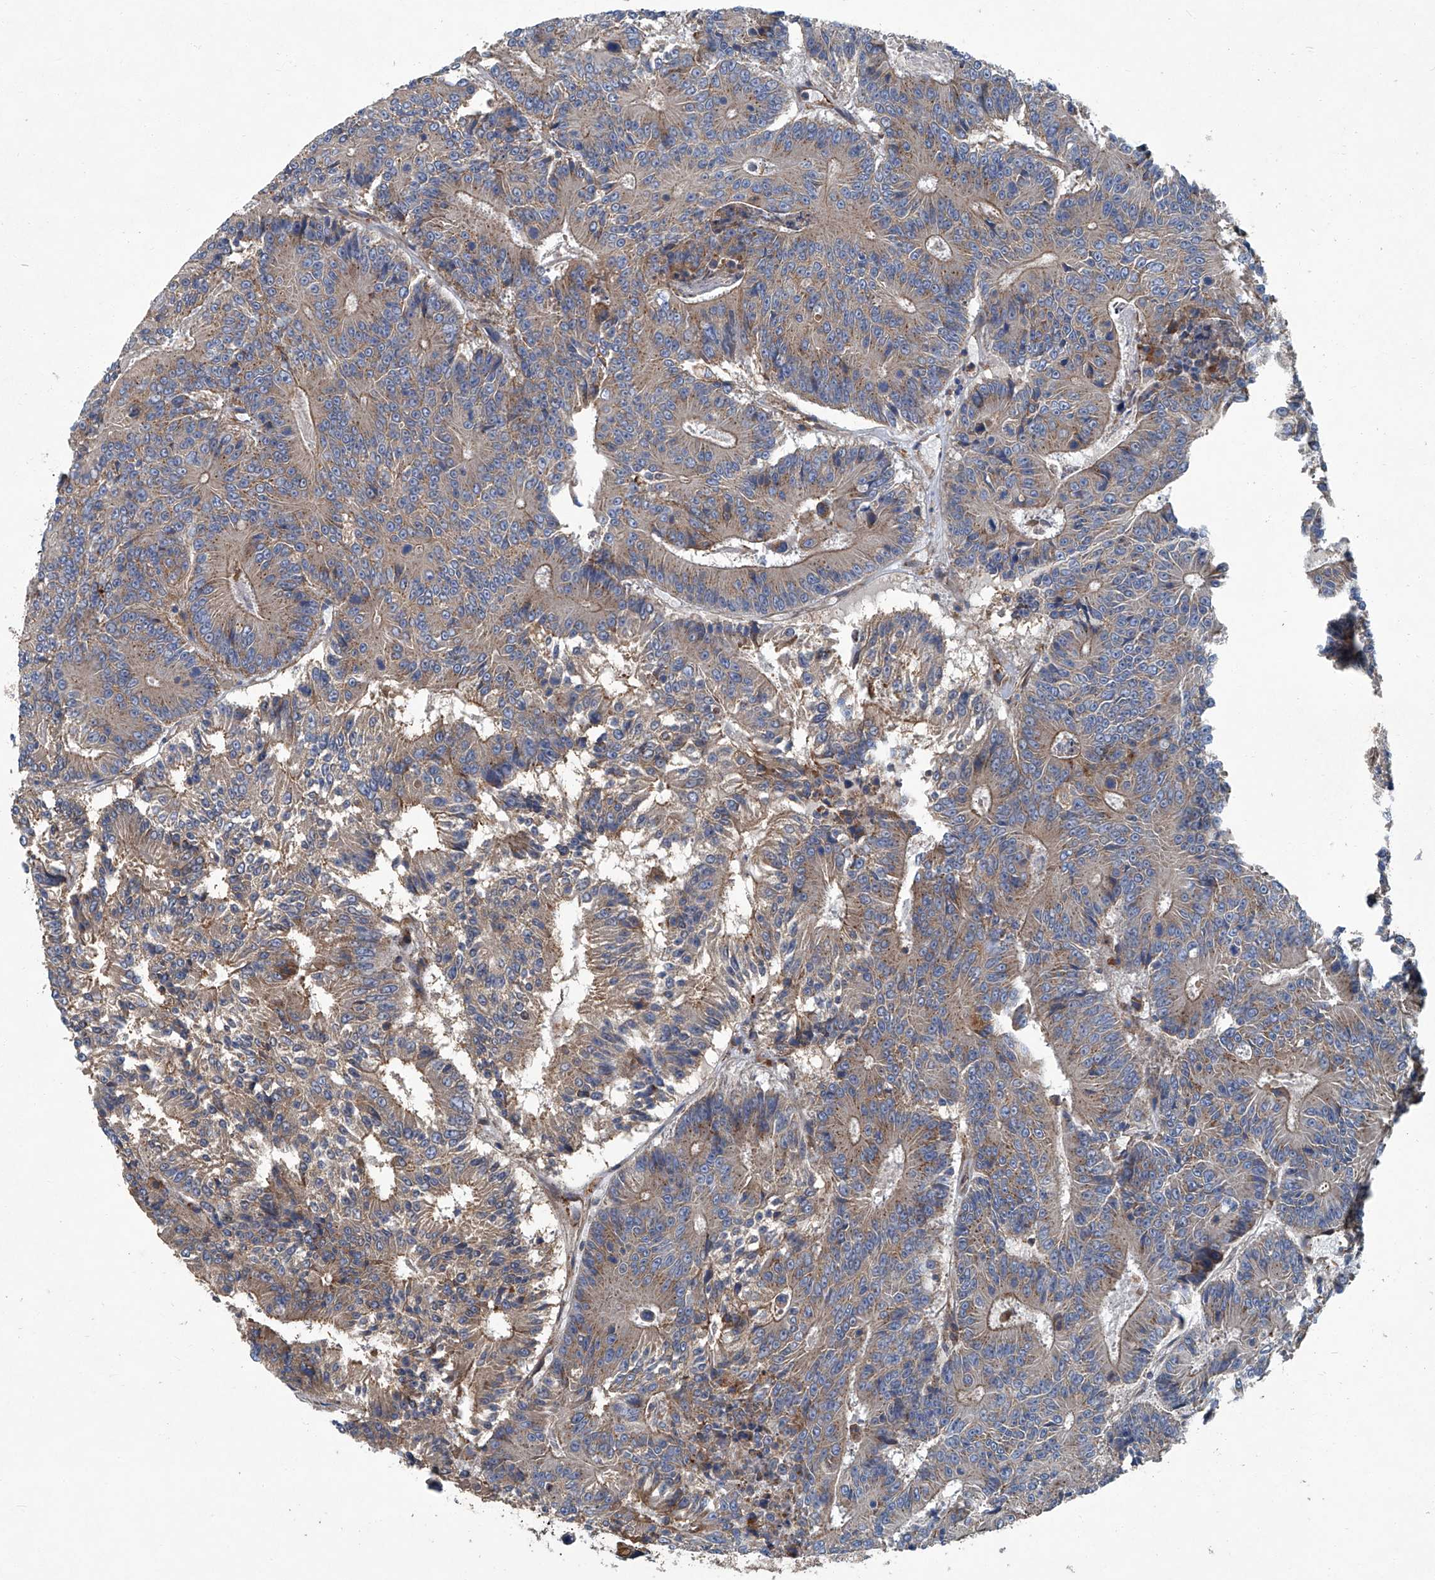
{"staining": {"intensity": "weak", "quantity": ">75%", "location": "cytoplasmic/membranous"}, "tissue": "colorectal cancer", "cell_type": "Tumor cells", "image_type": "cancer", "snomed": [{"axis": "morphology", "description": "Adenocarcinoma, NOS"}, {"axis": "topography", "description": "Colon"}], "caption": "Human colorectal adenocarcinoma stained with a protein marker displays weak staining in tumor cells.", "gene": "PIGH", "patient": {"sex": "male", "age": 83}}